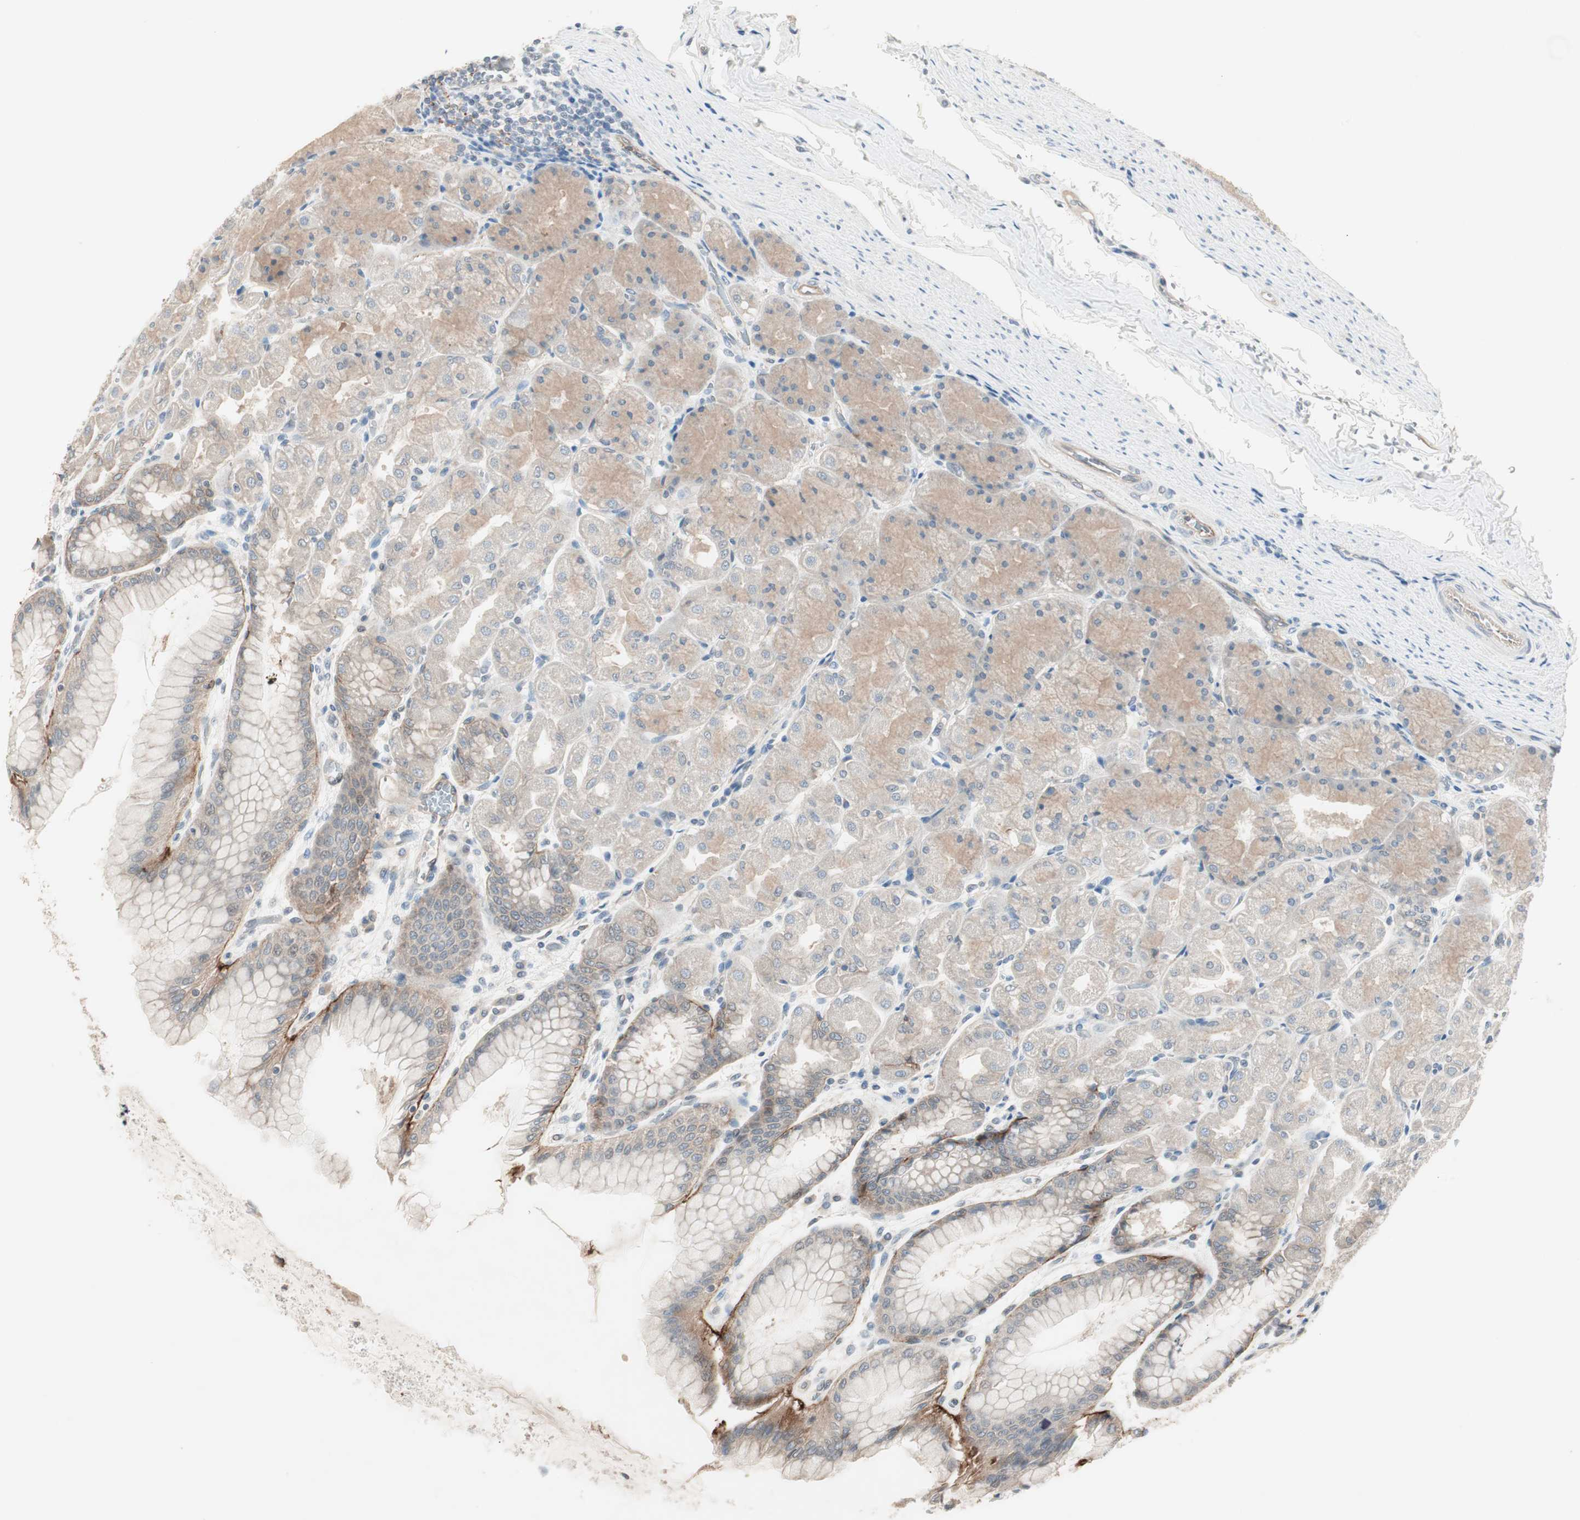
{"staining": {"intensity": "weak", "quantity": "25%-75%", "location": "cytoplasmic/membranous"}, "tissue": "stomach", "cell_type": "Glandular cells", "image_type": "normal", "snomed": [{"axis": "morphology", "description": "Normal tissue, NOS"}, {"axis": "topography", "description": "Stomach, upper"}], "caption": "Stomach stained with immunohistochemistry displays weak cytoplasmic/membranous positivity in about 25%-75% of glandular cells.", "gene": "ITGB4", "patient": {"sex": "female", "age": 56}}